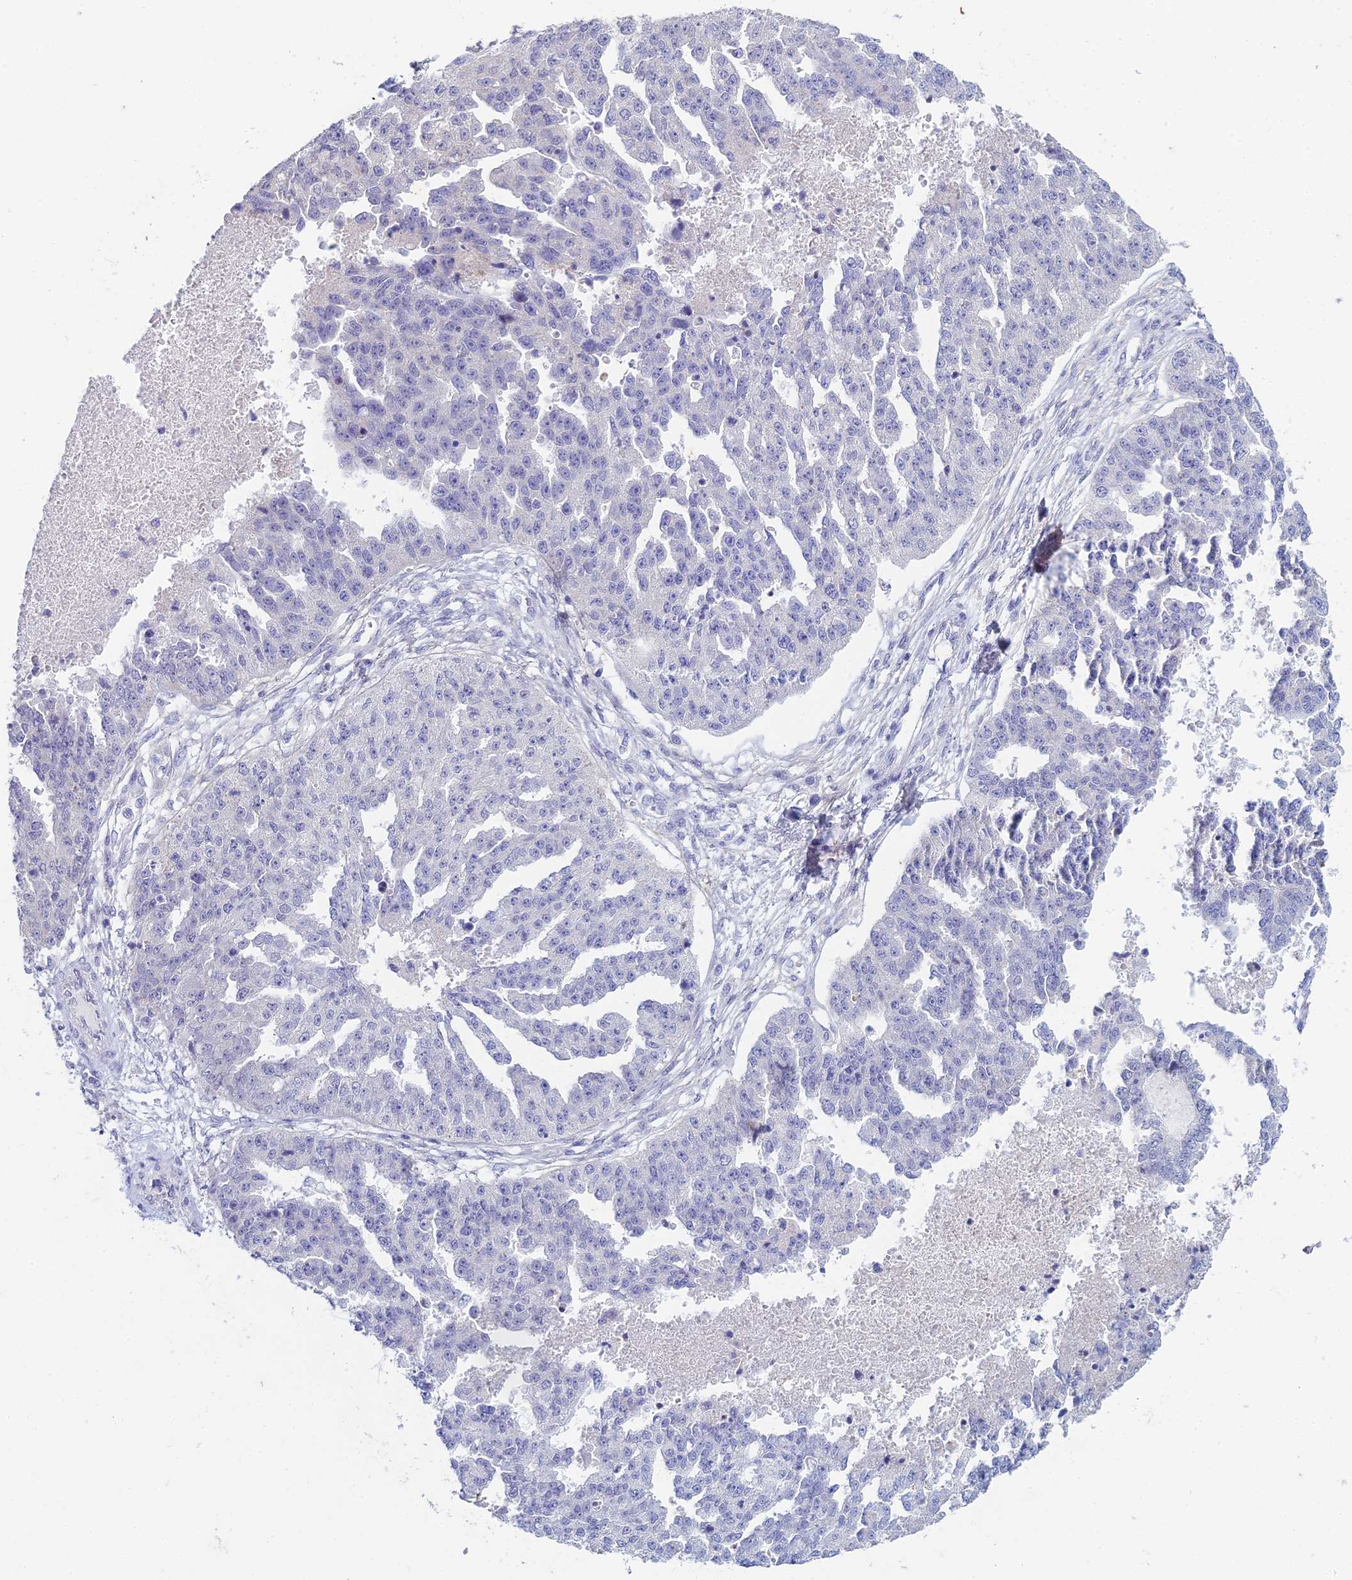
{"staining": {"intensity": "negative", "quantity": "none", "location": "none"}, "tissue": "ovarian cancer", "cell_type": "Tumor cells", "image_type": "cancer", "snomed": [{"axis": "morphology", "description": "Cystadenocarcinoma, serous, NOS"}, {"axis": "topography", "description": "Ovary"}], "caption": "This is an IHC image of serous cystadenocarcinoma (ovarian). There is no positivity in tumor cells.", "gene": "EEF2KMT", "patient": {"sex": "female", "age": 58}}